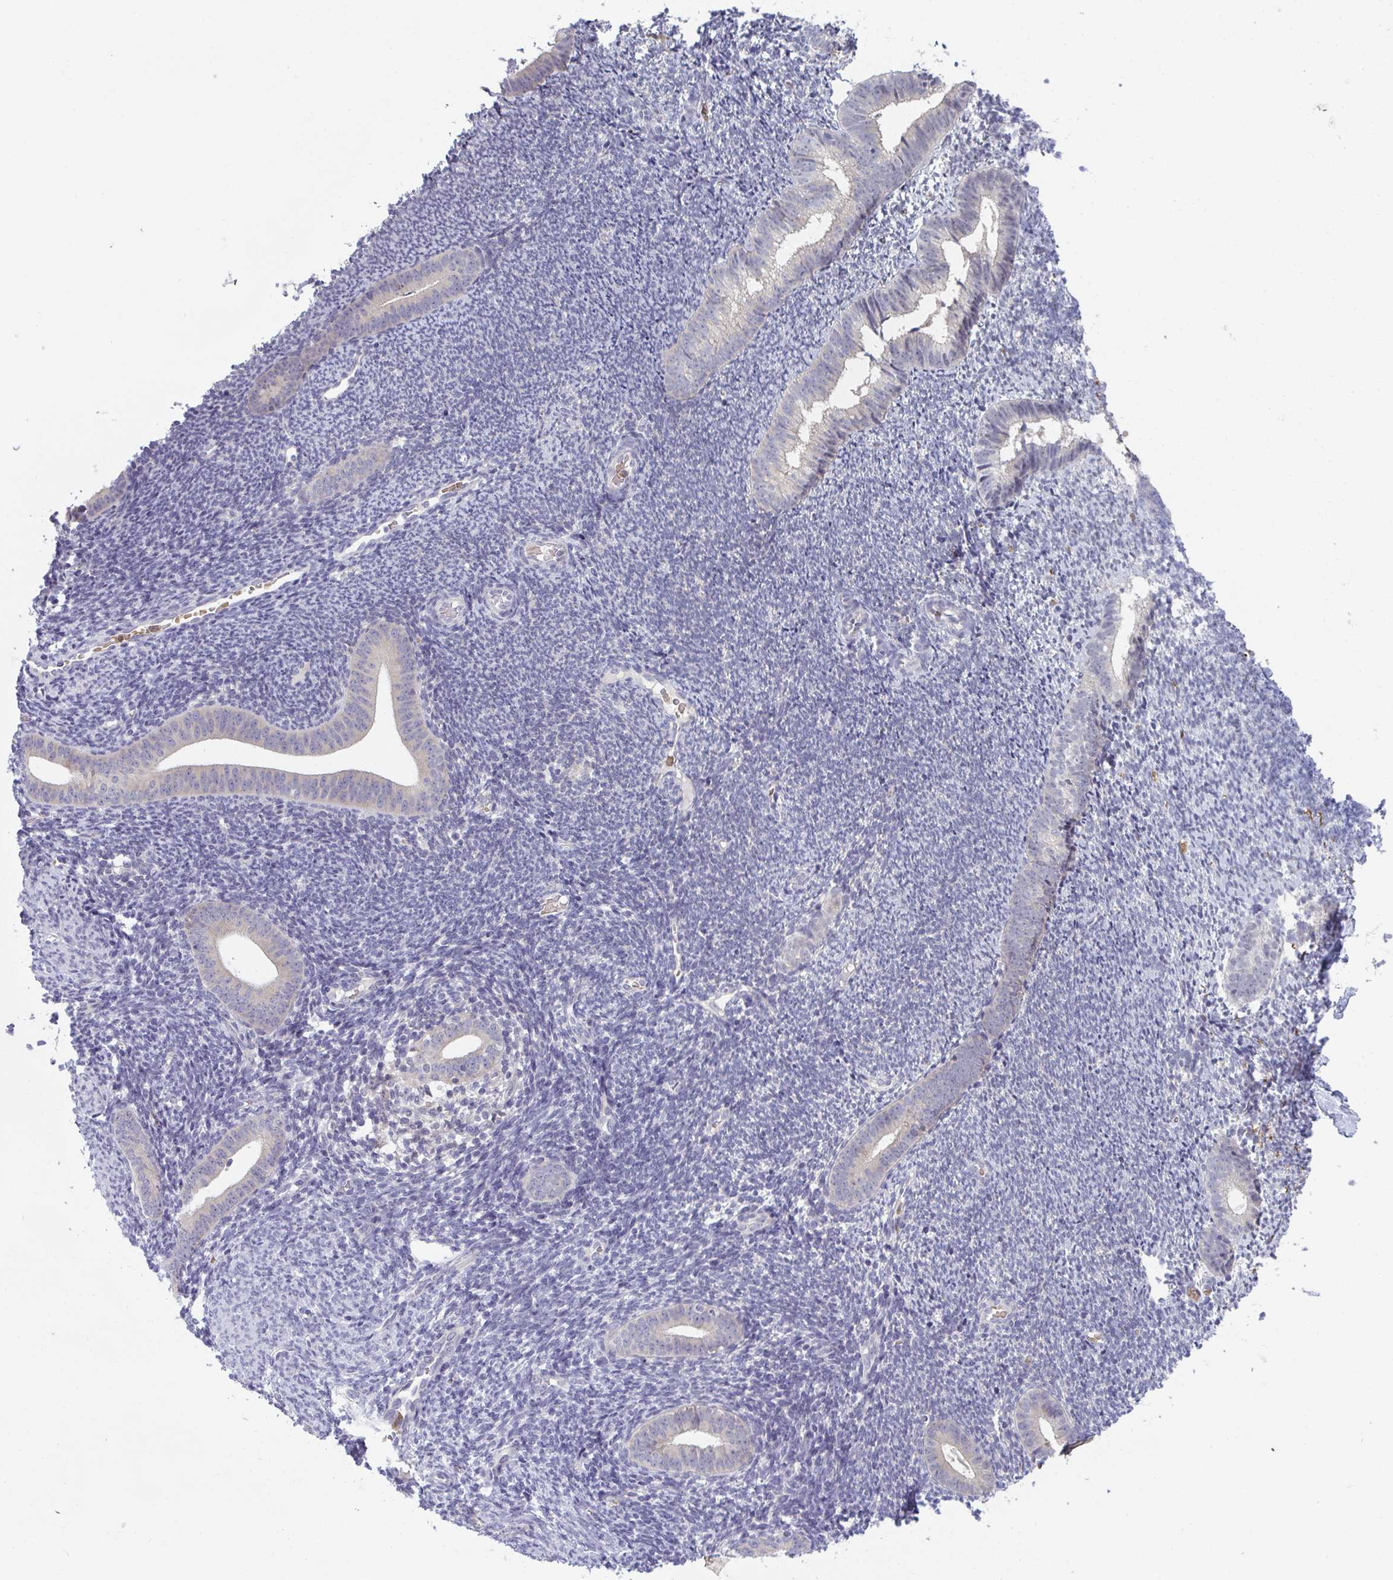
{"staining": {"intensity": "negative", "quantity": "none", "location": "none"}, "tissue": "endometrium", "cell_type": "Cells in endometrial stroma", "image_type": "normal", "snomed": [{"axis": "morphology", "description": "Normal tissue, NOS"}, {"axis": "topography", "description": "Endometrium"}], "caption": "High power microscopy histopathology image of an IHC micrograph of unremarkable endometrium, revealing no significant positivity in cells in endometrial stroma. (Brightfield microscopy of DAB (3,3'-diaminobenzidine) immunohistochemistry (IHC) at high magnification).", "gene": "RIOK1", "patient": {"sex": "female", "age": 39}}